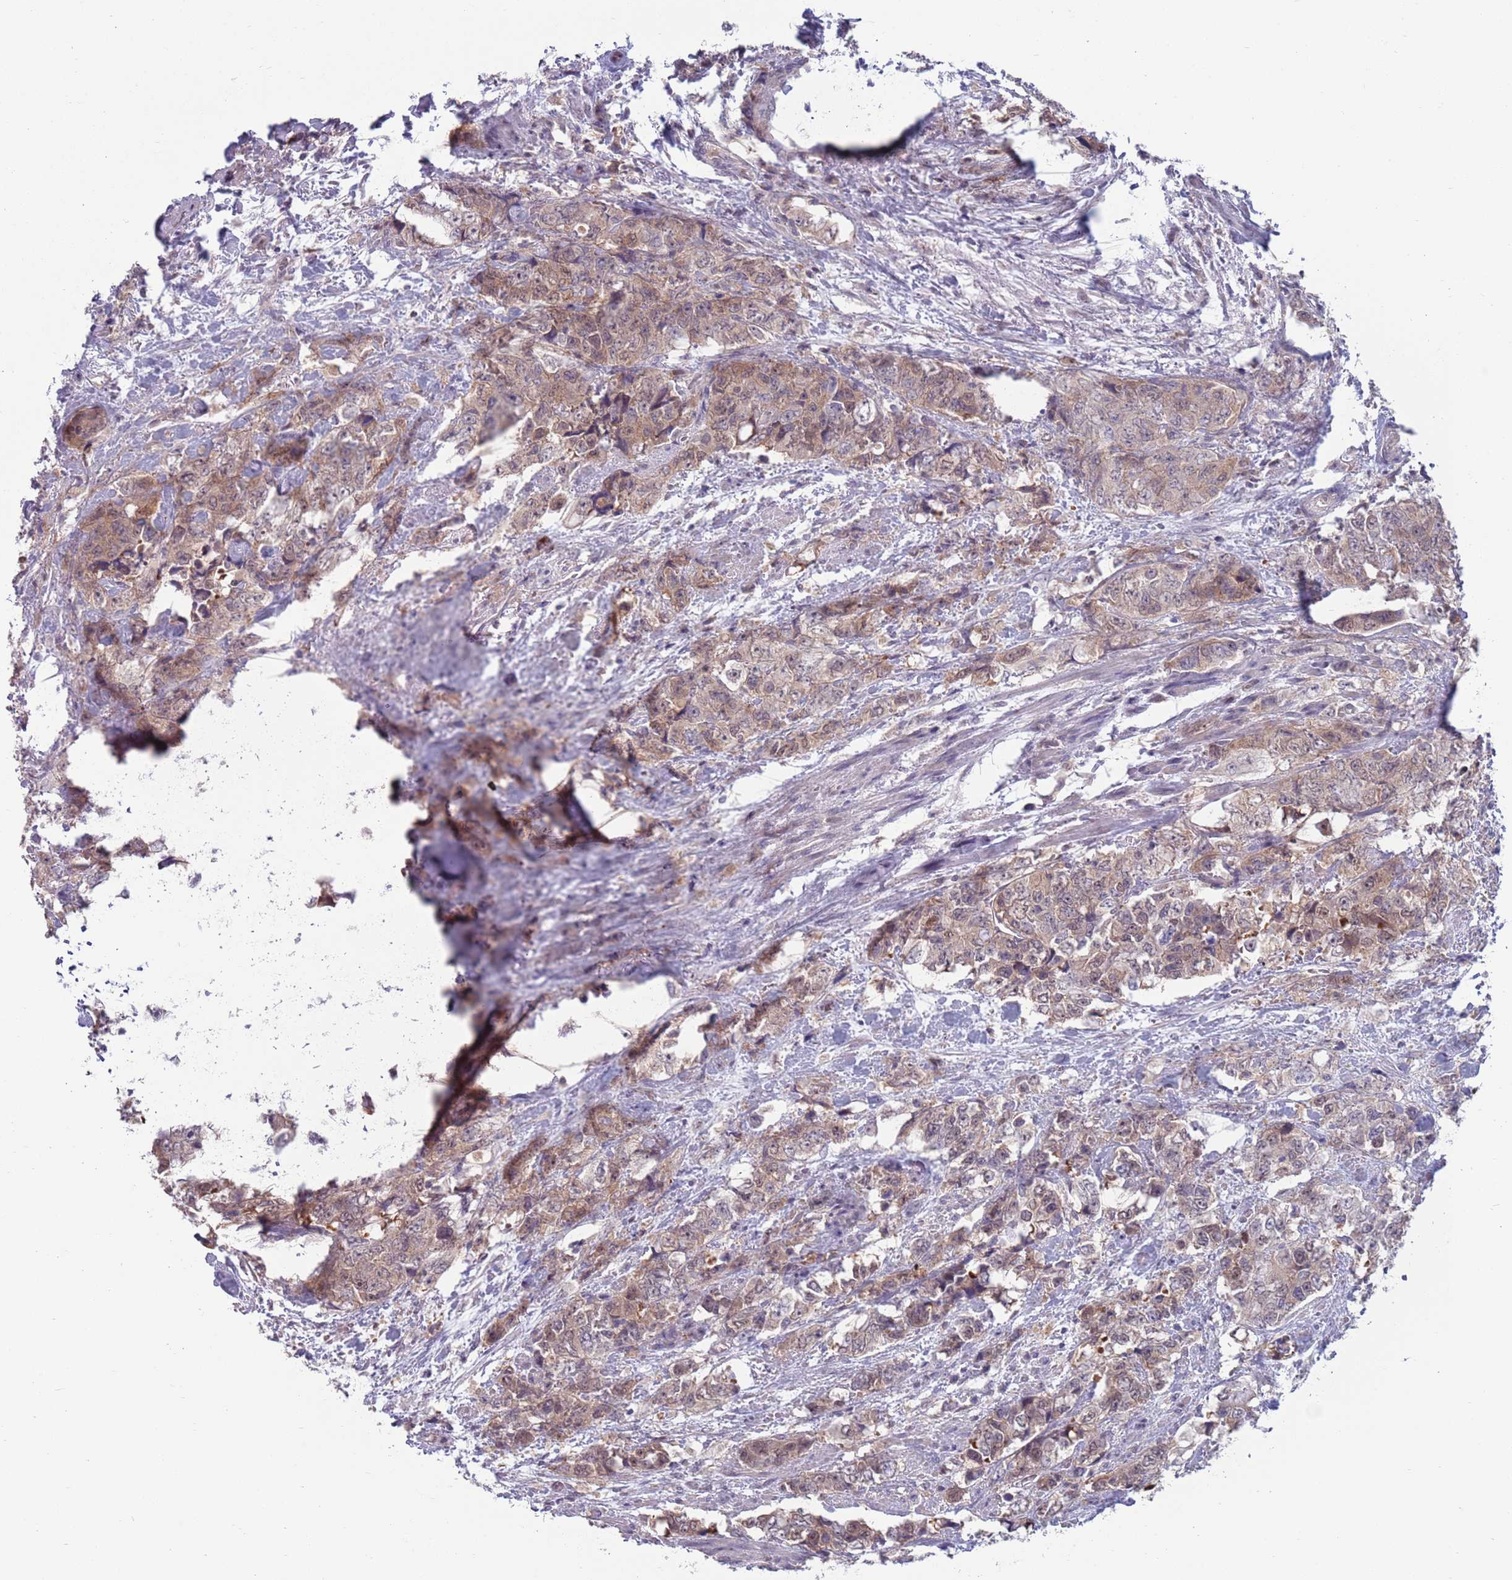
{"staining": {"intensity": "moderate", "quantity": ">75%", "location": "cytoplasmic/membranous"}, "tissue": "urothelial cancer", "cell_type": "Tumor cells", "image_type": "cancer", "snomed": [{"axis": "morphology", "description": "Urothelial carcinoma, High grade"}, {"axis": "topography", "description": "Urinary bladder"}], "caption": "High-grade urothelial carcinoma stained for a protein (brown) exhibits moderate cytoplasmic/membranous positive expression in approximately >75% of tumor cells.", "gene": "CLNS1A", "patient": {"sex": "female", "age": 78}}